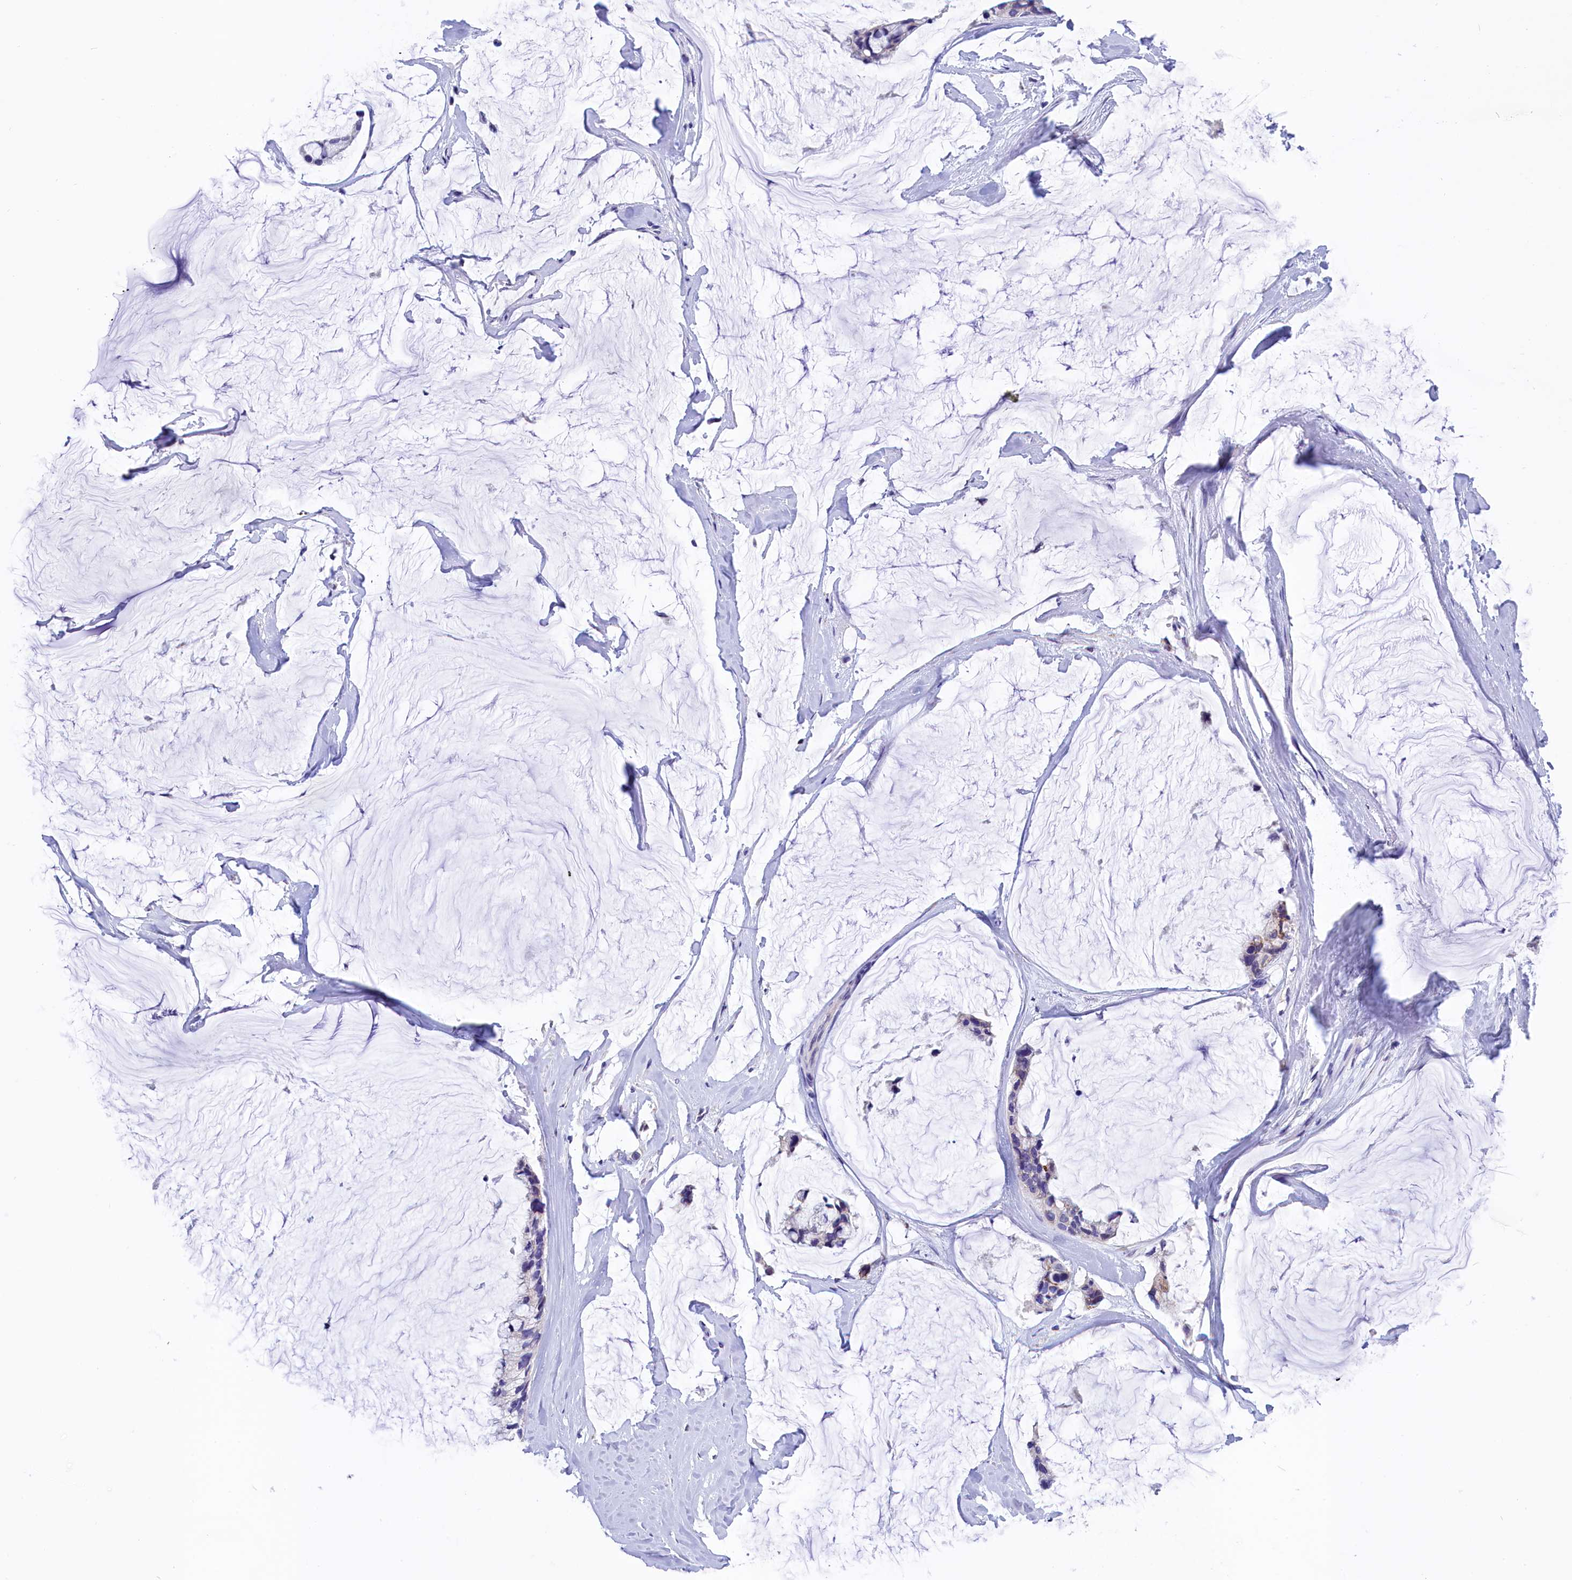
{"staining": {"intensity": "negative", "quantity": "none", "location": "none"}, "tissue": "ovarian cancer", "cell_type": "Tumor cells", "image_type": "cancer", "snomed": [{"axis": "morphology", "description": "Cystadenocarcinoma, mucinous, NOS"}, {"axis": "topography", "description": "Ovary"}], "caption": "Photomicrograph shows no significant protein staining in tumor cells of ovarian cancer.", "gene": "ABAT", "patient": {"sex": "female", "age": 39}}